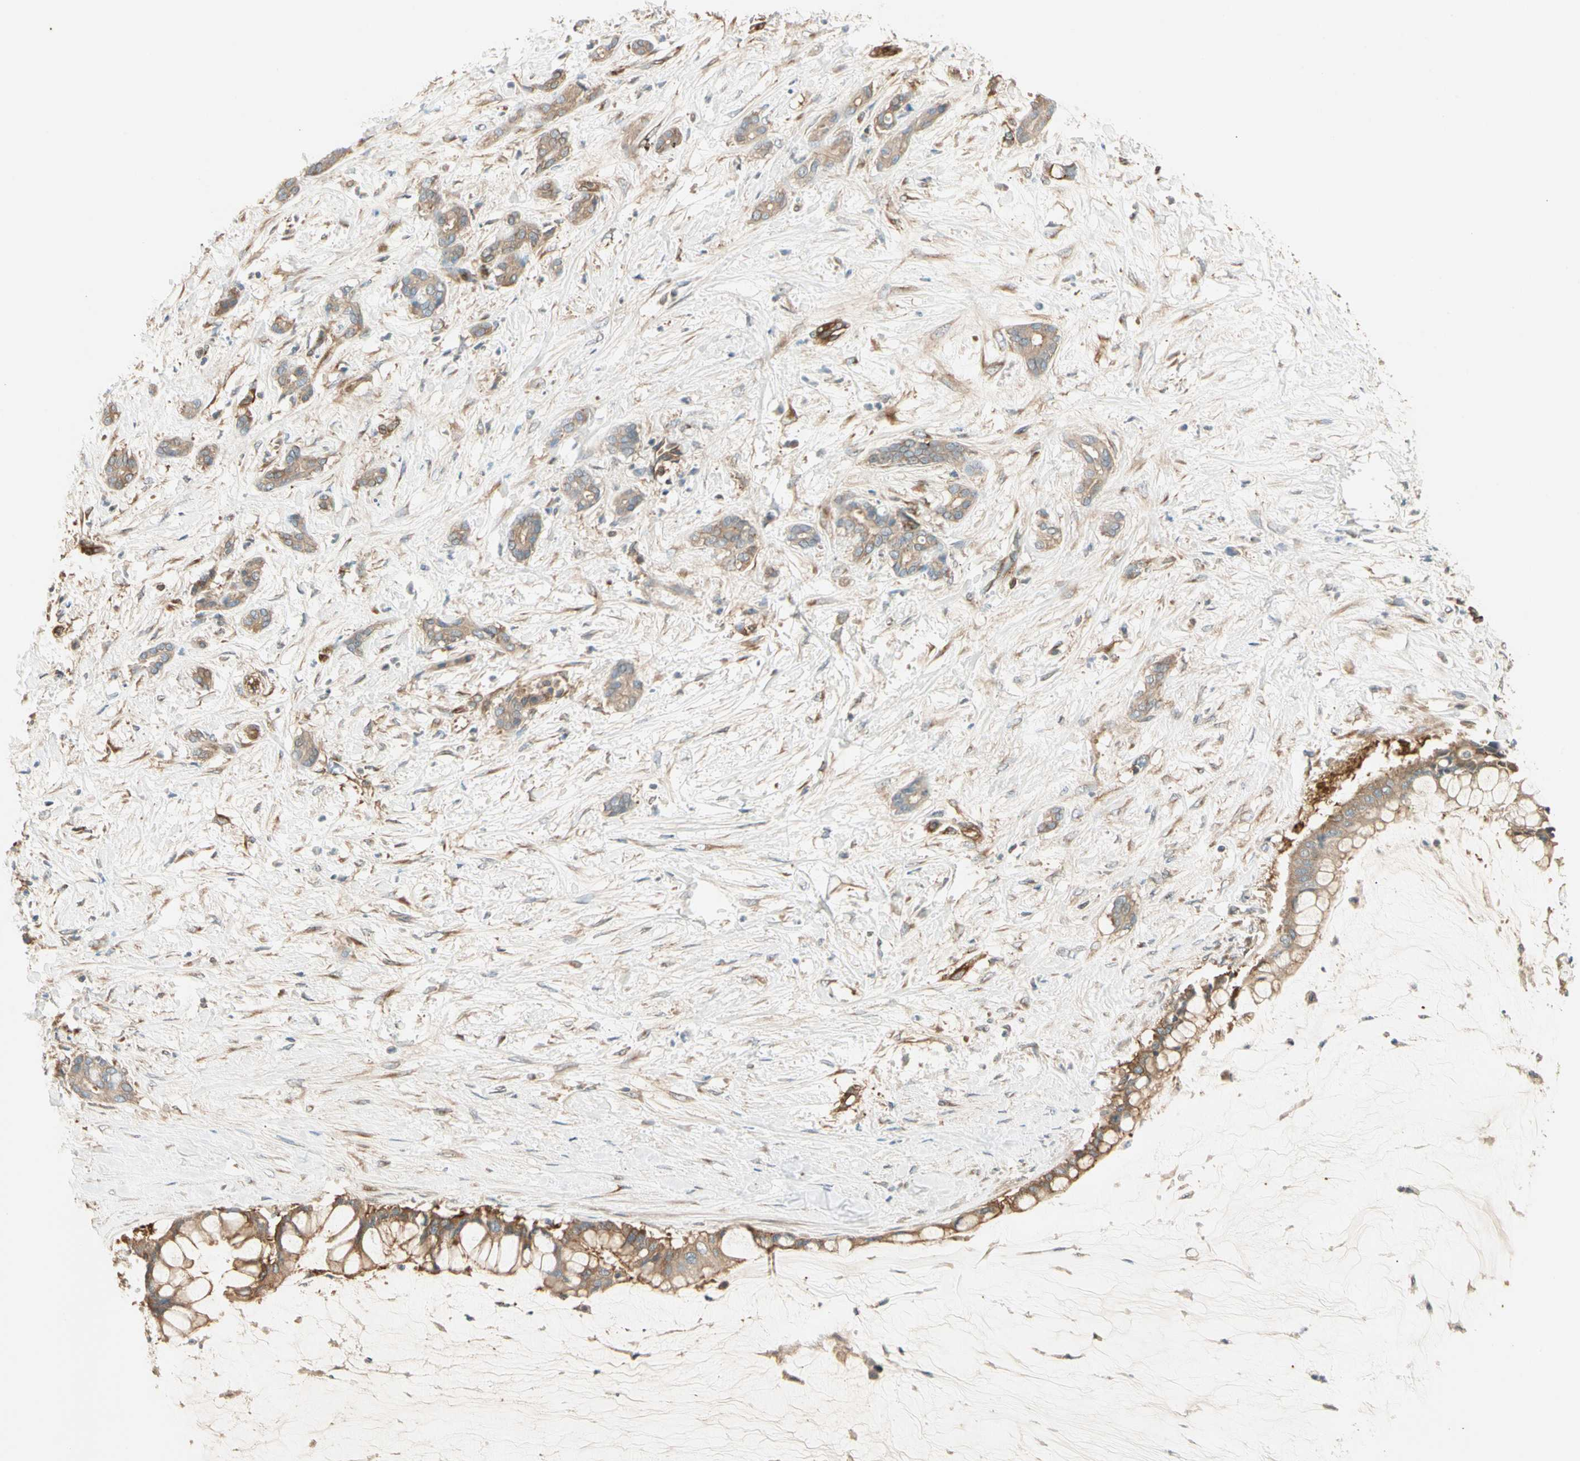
{"staining": {"intensity": "moderate", "quantity": ">75%", "location": "cytoplasmic/membranous"}, "tissue": "pancreatic cancer", "cell_type": "Tumor cells", "image_type": "cancer", "snomed": [{"axis": "morphology", "description": "Adenocarcinoma, NOS"}, {"axis": "topography", "description": "Pancreas"}], "caption": "Immunohistochemistry (IHC) (DAB) staining of human pancreatic adenocarcinoma demonstrates moderate cytoplasmic/membranous protein positivity in about >75% of tumor cells.", "gene": "ROCK2", "patient": {"sex": "male", "age": 41}}